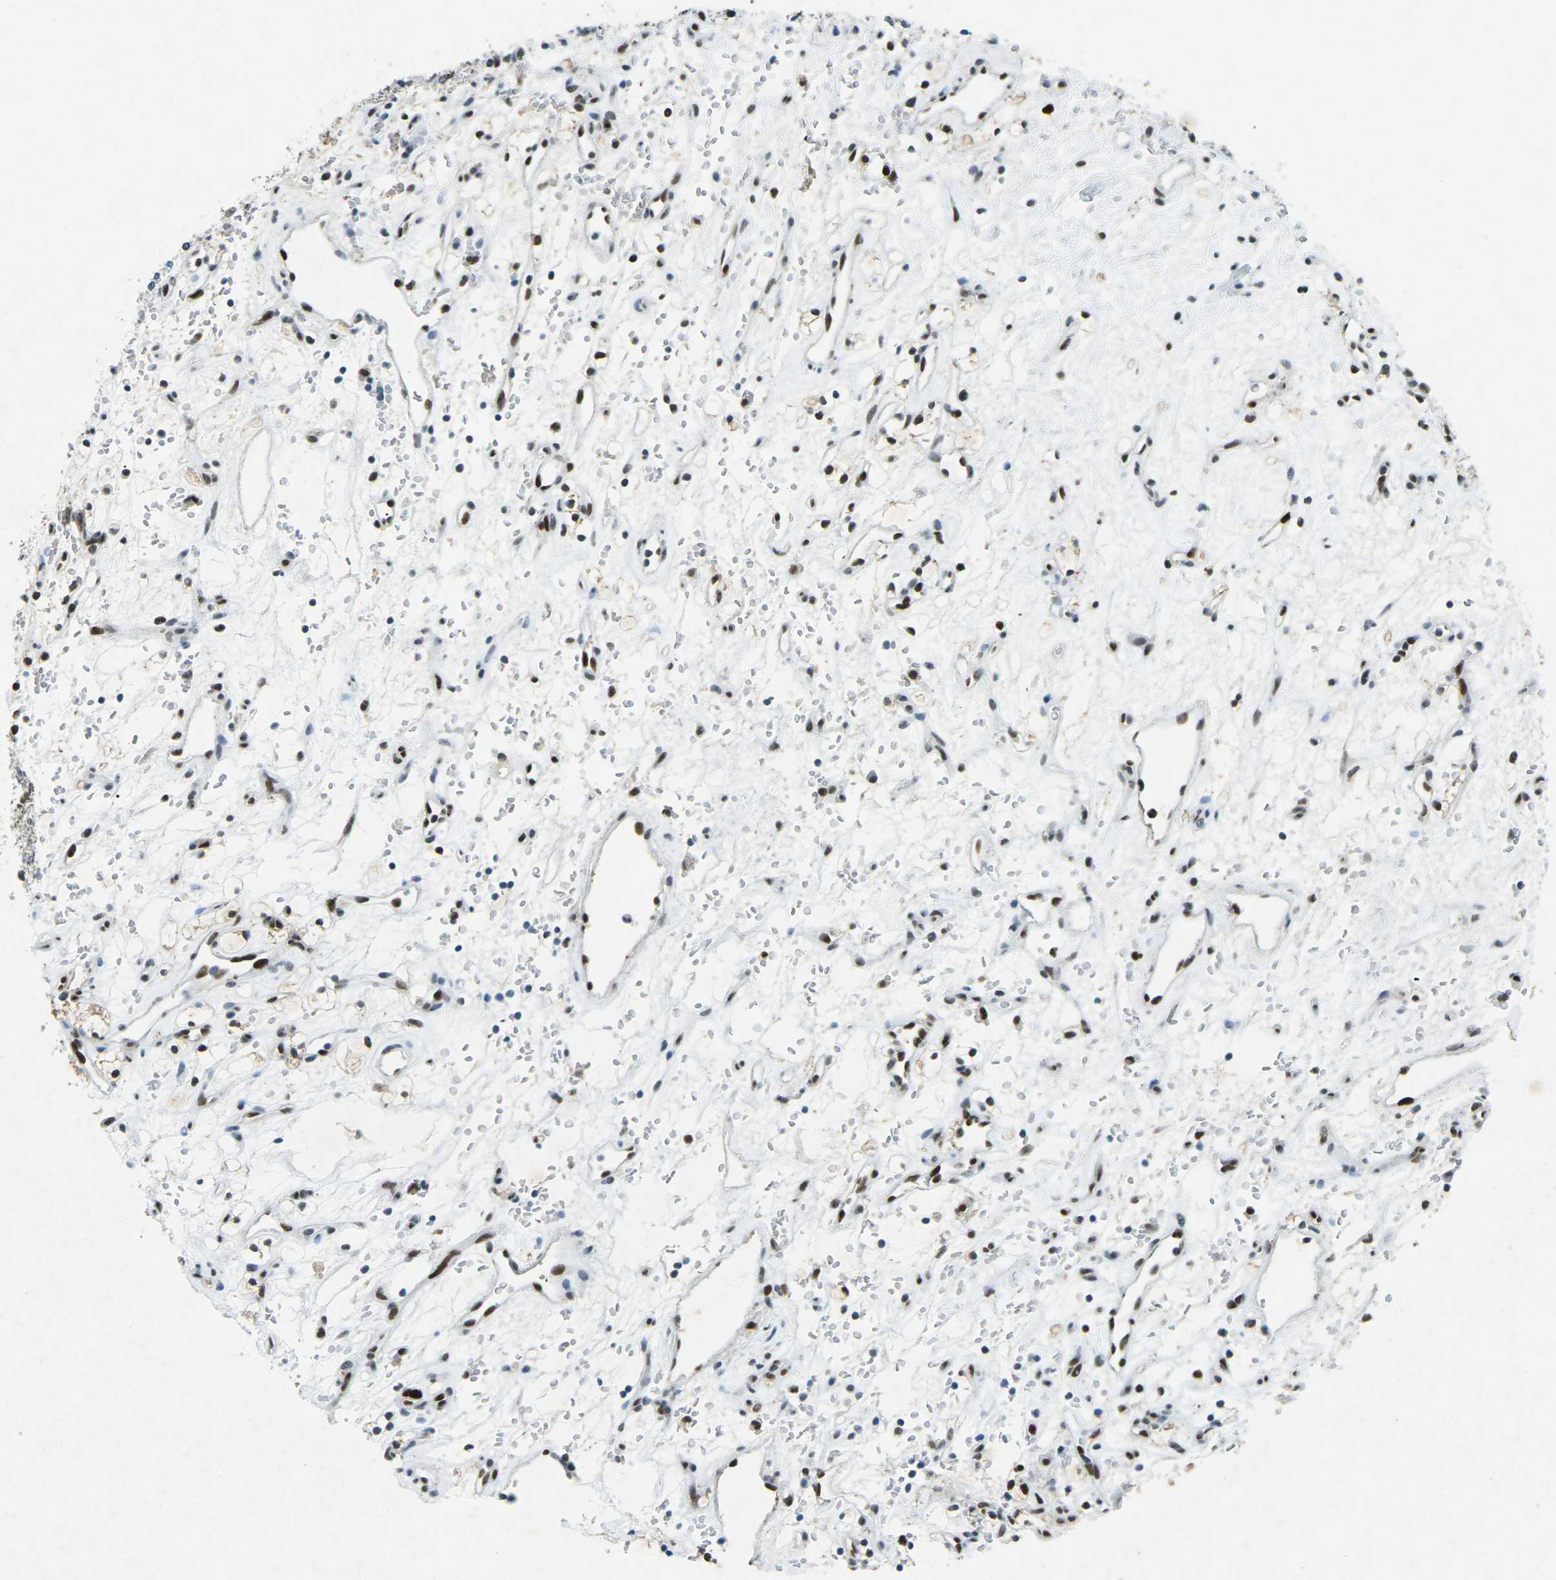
{"staining": {"intensity": "strong", "quantity": ">75%", "location": "nuclear"}, "tissue": "renal cancer", "cell_type": "Tumor cells", "image_type": "cancer", "snomed": [{"axis": "morphology", "description": "Adenocarcinoma, NOS"}, {"axis": "topography", "description": "Kidney"}], "caption": "IHC micrograph of neoplastic tissue: renal cancer (adenocarcinoma) stained using immunohistochemistry (IHC) shows high levels of strong protein expression localized specifically in the nuclear of tumor cells, appearing as a nuclear brown color.", "gene": "RB1", "patient": {"sex": "female", "age": 60}}